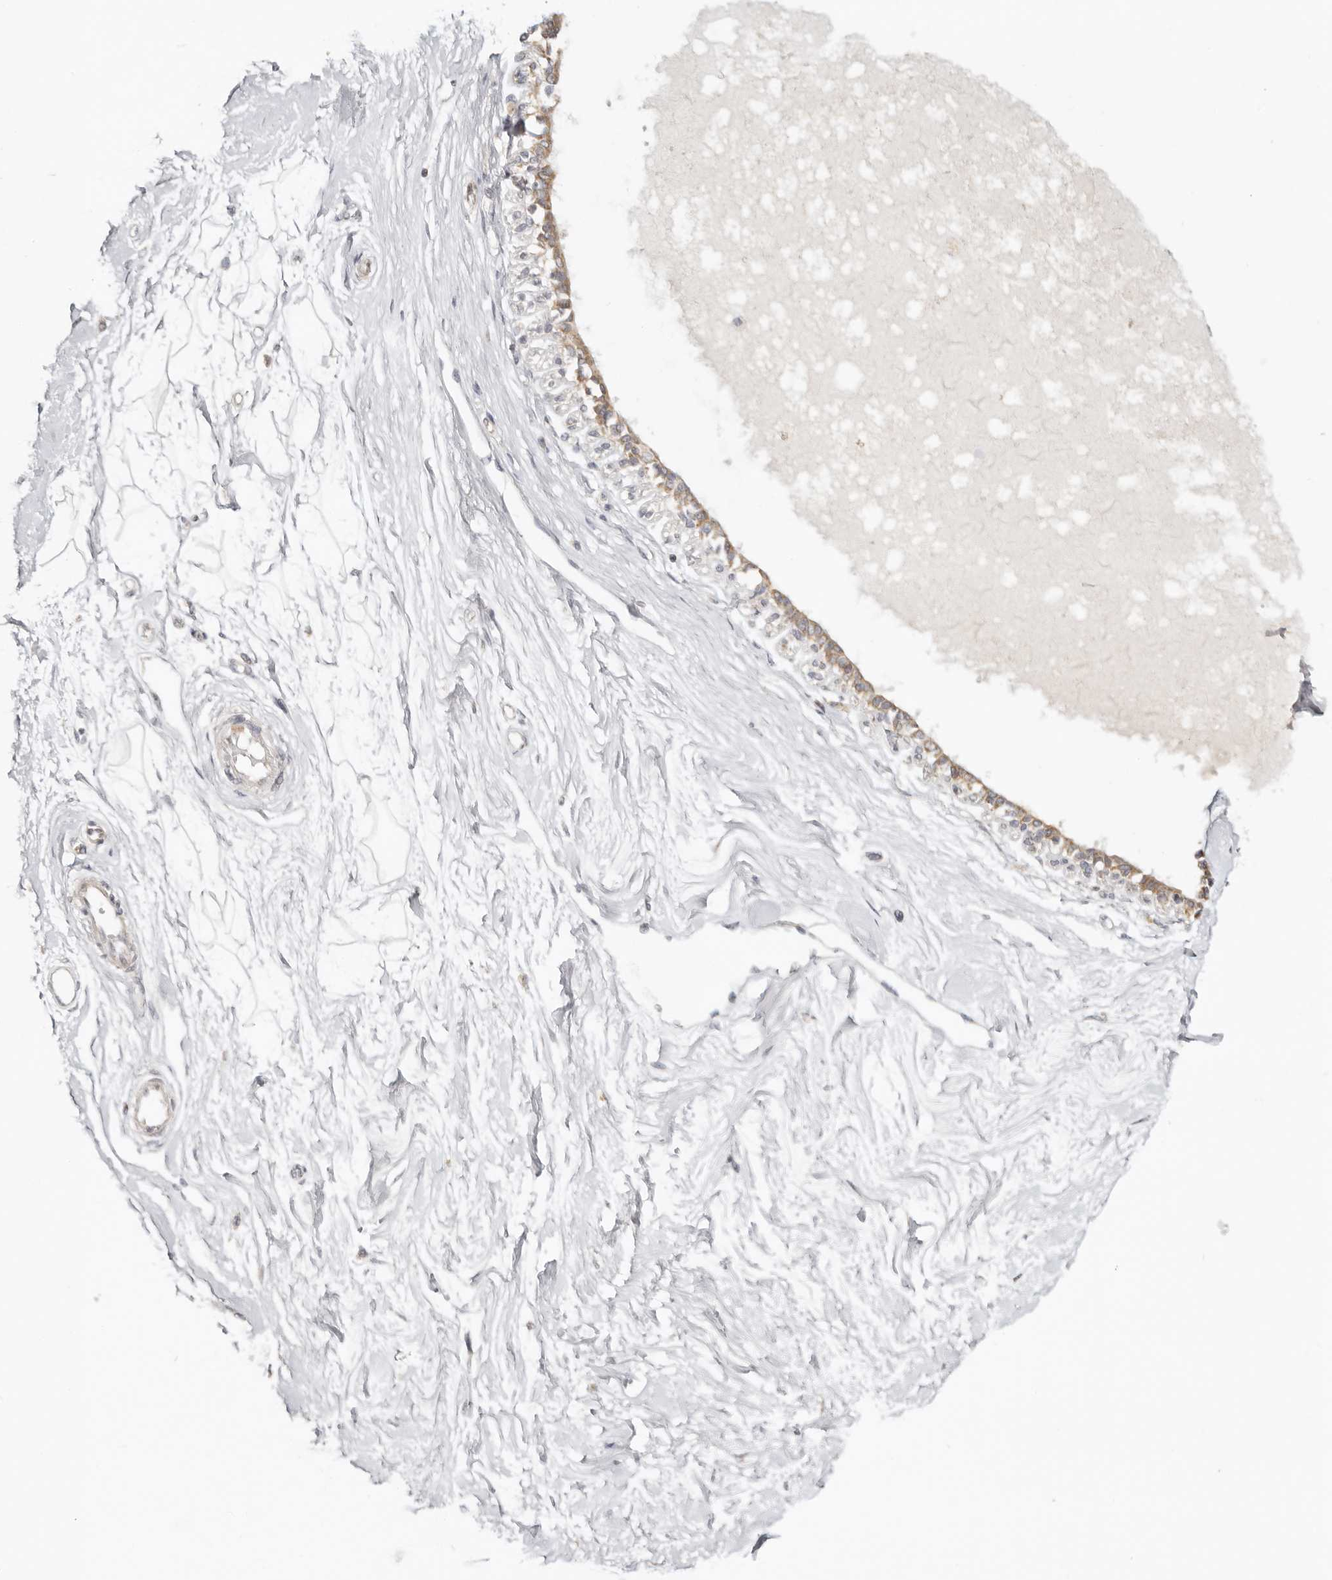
{"staining": {"intensity": "negative", "quantity": "none", "location": "none"}, "tissue": "breast", "cell_type": "Adipocytes", "image_type": "normal", "snomed": [{"axis": "morphology", "description": "Normal tissue, NOS"}, {"axis": "topography", "description": "Breast"}], "caption": "Adipocytes show no significant protein expression in benign breast. The staining is performed using DAB (3,3'-diaminobenzidine) brown chromogen with nuclei counter-stained in using hematoxylin.", "gene": "KDF1", "patient": {"sex": "female", "age": 45}}